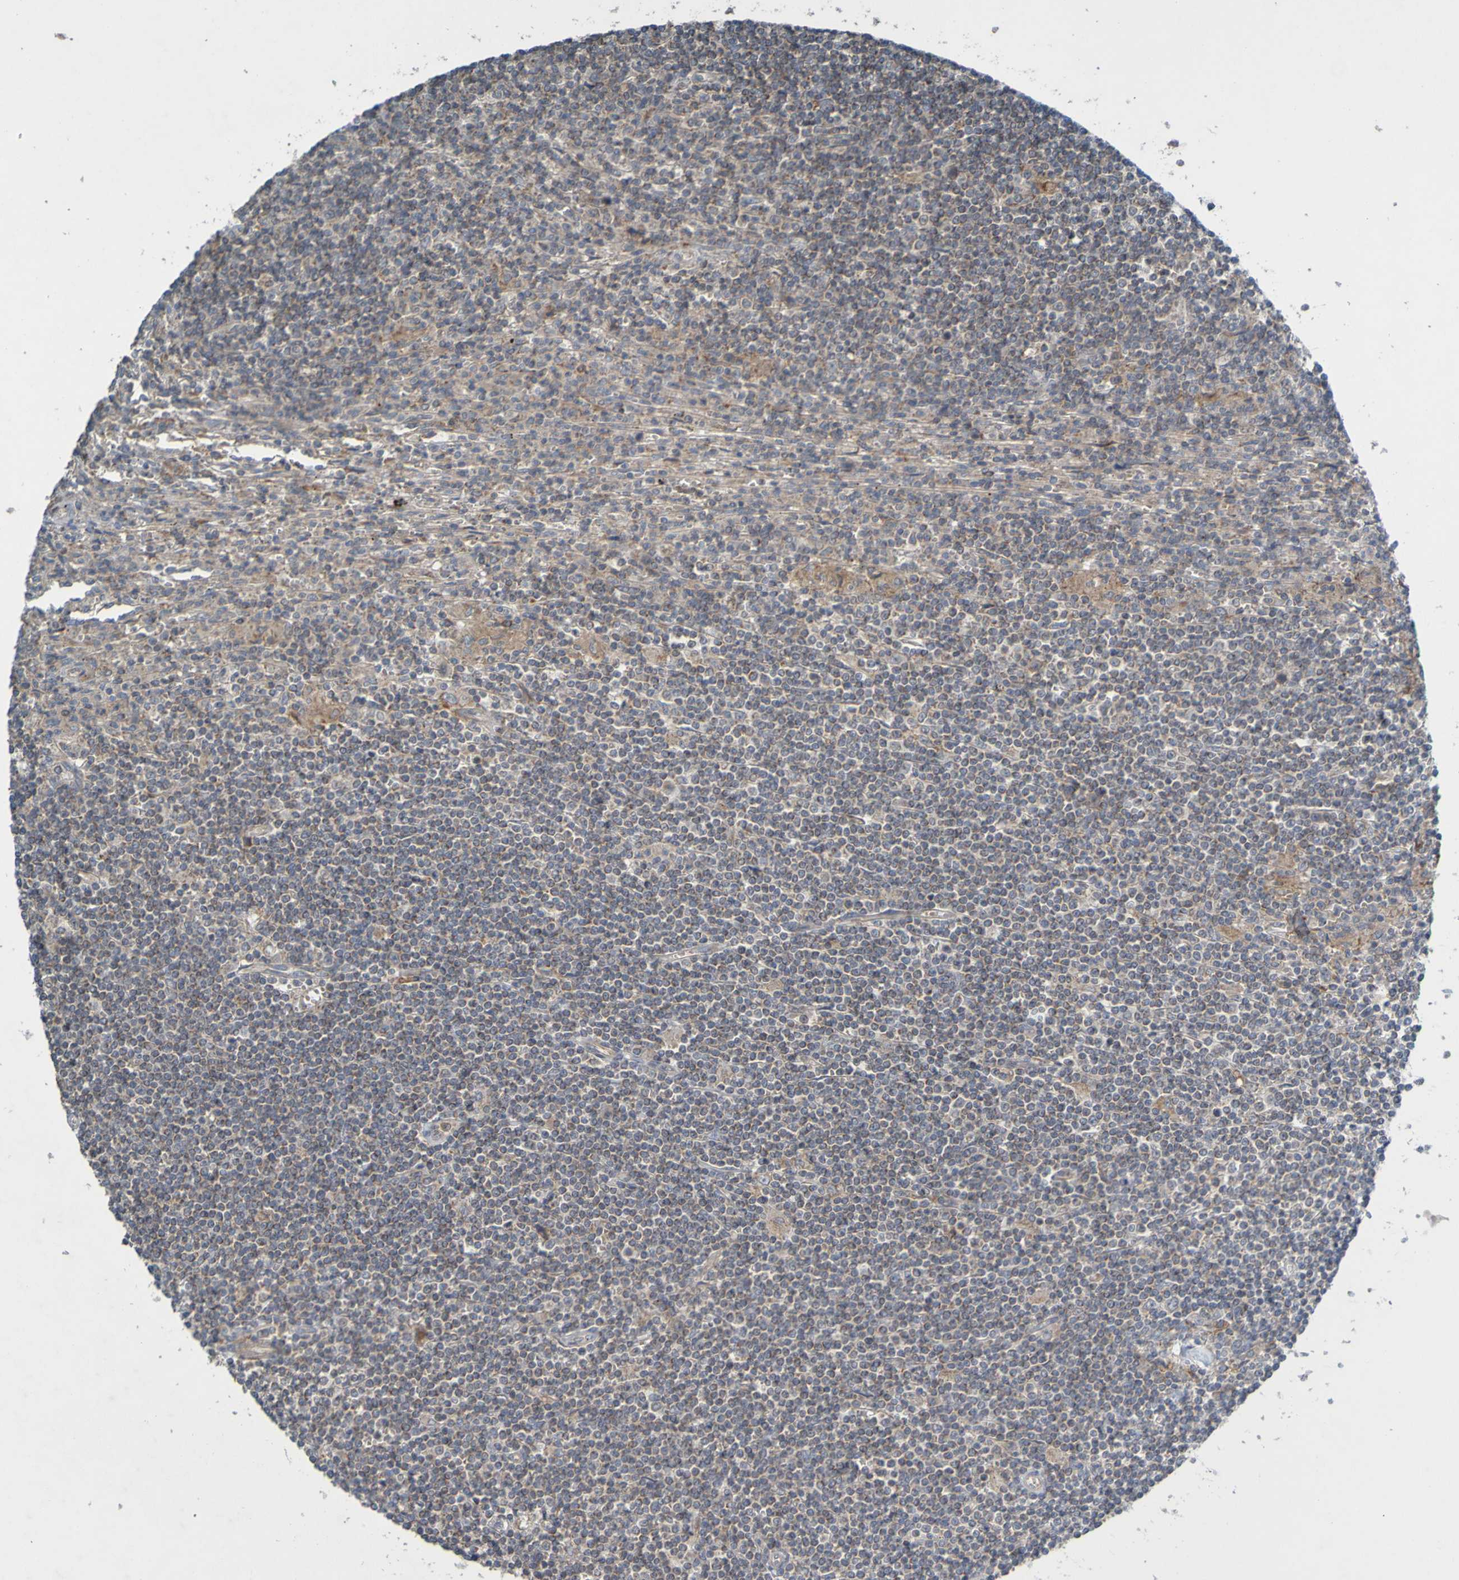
{"staining": {"intensity": "weak", "quantity": "25%-75%", "location": "cytoplasmic/membranous"}, "tissue": "lymphoma", "cell_type": "Tumor cells", "image_type": "cancer", "snomed": [{"axis": "morphology", "description": "Malignant lymphoma, non-Hodgkin's type, Low grade"}, {"axis": "topography", "description": "Spleen"}], "caption": "Immunohistochemistry photomicrograph of neoplastic tissue: human low-grade malignant lymphoma, non-Hodgkin's type stained using IHC reveals low levels of weak protein expression localized specifically in the cytoplasmic/membranous of tumor cells, appearing as a cytoplasmic/membranous brown color.", "gene": "B3GAT2", "patient": {"sex": "male", "age": 76}}